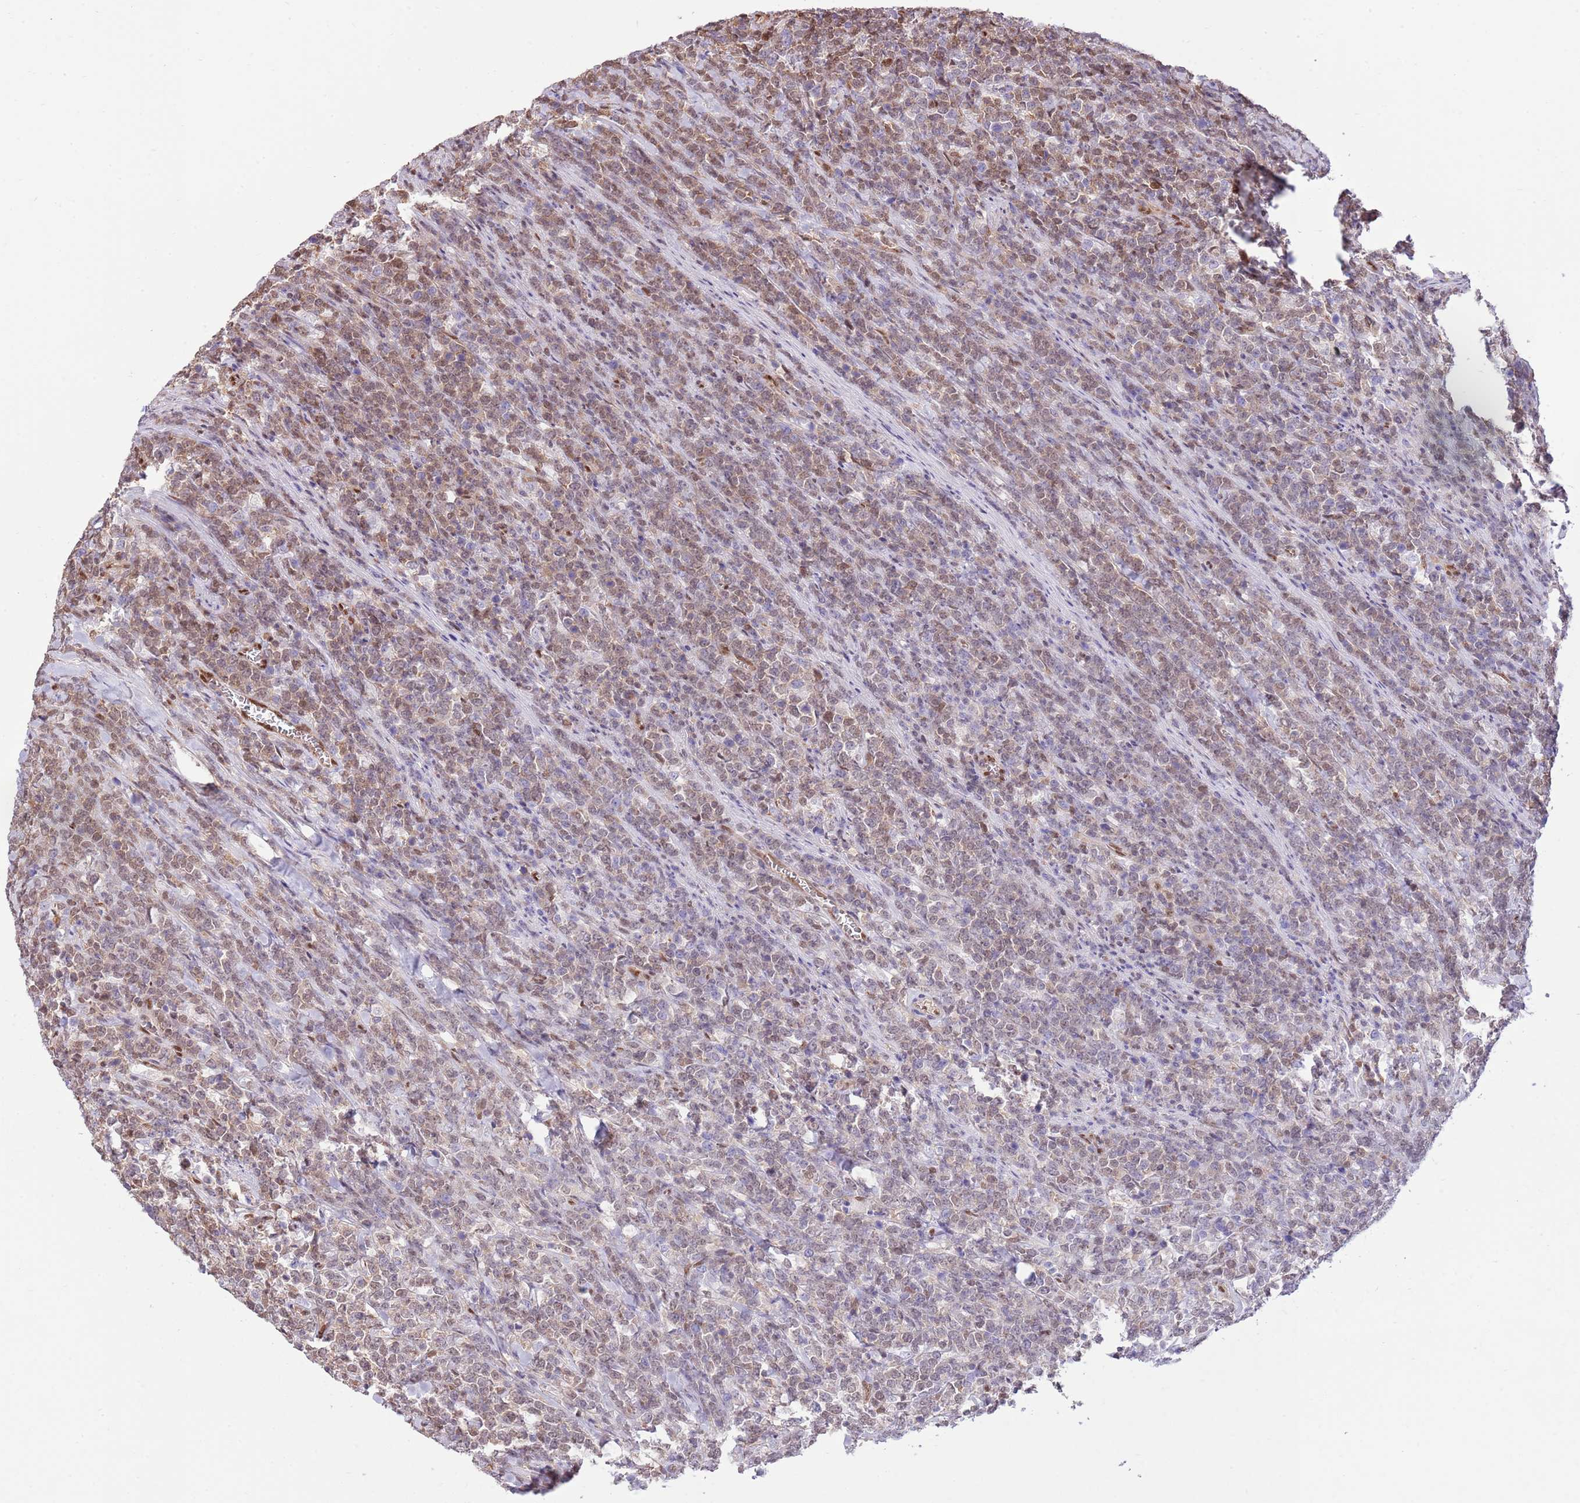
{"staining": {"intensity": "moderate", "quantity": "25%-75%", "location": "cytoplasmic/membranous"}, "tissue": "lymphoma", "cell_type": "Tumor cells", "image_type": "cancer", "snomed": [{"axis": "morphology", "description": "Malignant lymphoma, non-Hodgkin's type, High grade"}, {"axis": "topography", "description": "Small intestine"}], "caption": "A photomicrograph of human lymphoma stained for a protein displays moderate cytoplasmic/membranous brown staining in tumor cells. Ihc stains the protein in brown and the nuclei are stained blue.", "gene": "NSFL1C", "patient": {"sex": "male", "age": 8}}